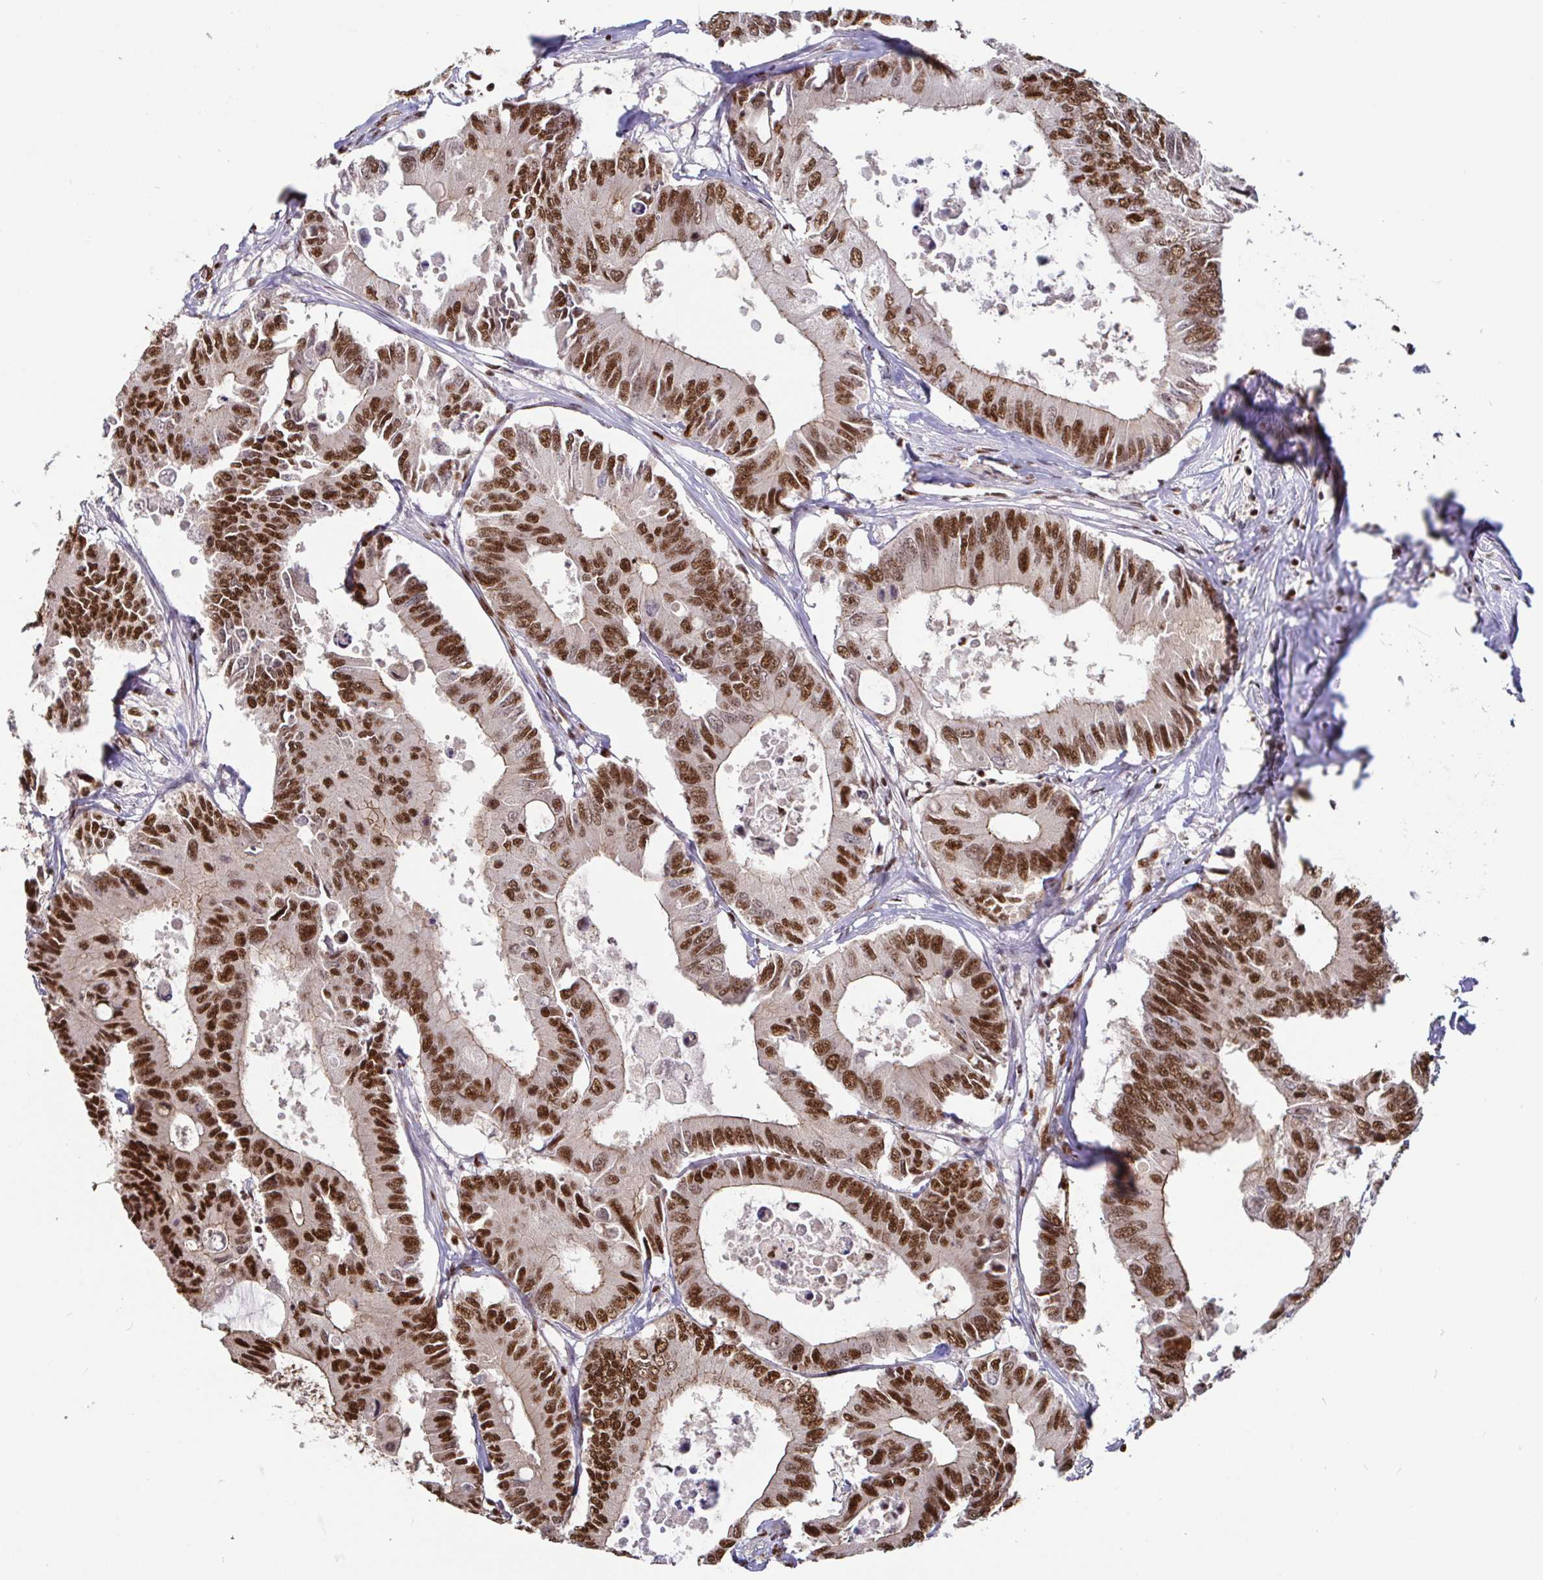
{"staining": {"intensity": "strong", "quantity": ">75%", "location": "cytoplasmic/membranous,nuclear"}, "tissue": "colorectal cancer", "cell_type": "Tumor cells", "image_type": "cancer", "snomed": [{"axis": "morphology", "description": "Adenocarcinoma, NOS"}, {"axis": "topography", "description": "Colon"}], "caption": "The micrograph reveals staining of colorectal cancer (adenocarcinoma), revealing strong cytoplasmic/membranous and nuclear protein positivity (brown color) within tumor cells. (brown staining indicates protein expression, while blue staining denotes nuclei).", "gene": "SP3", "patient": {"sex": "male", "age": 71}}